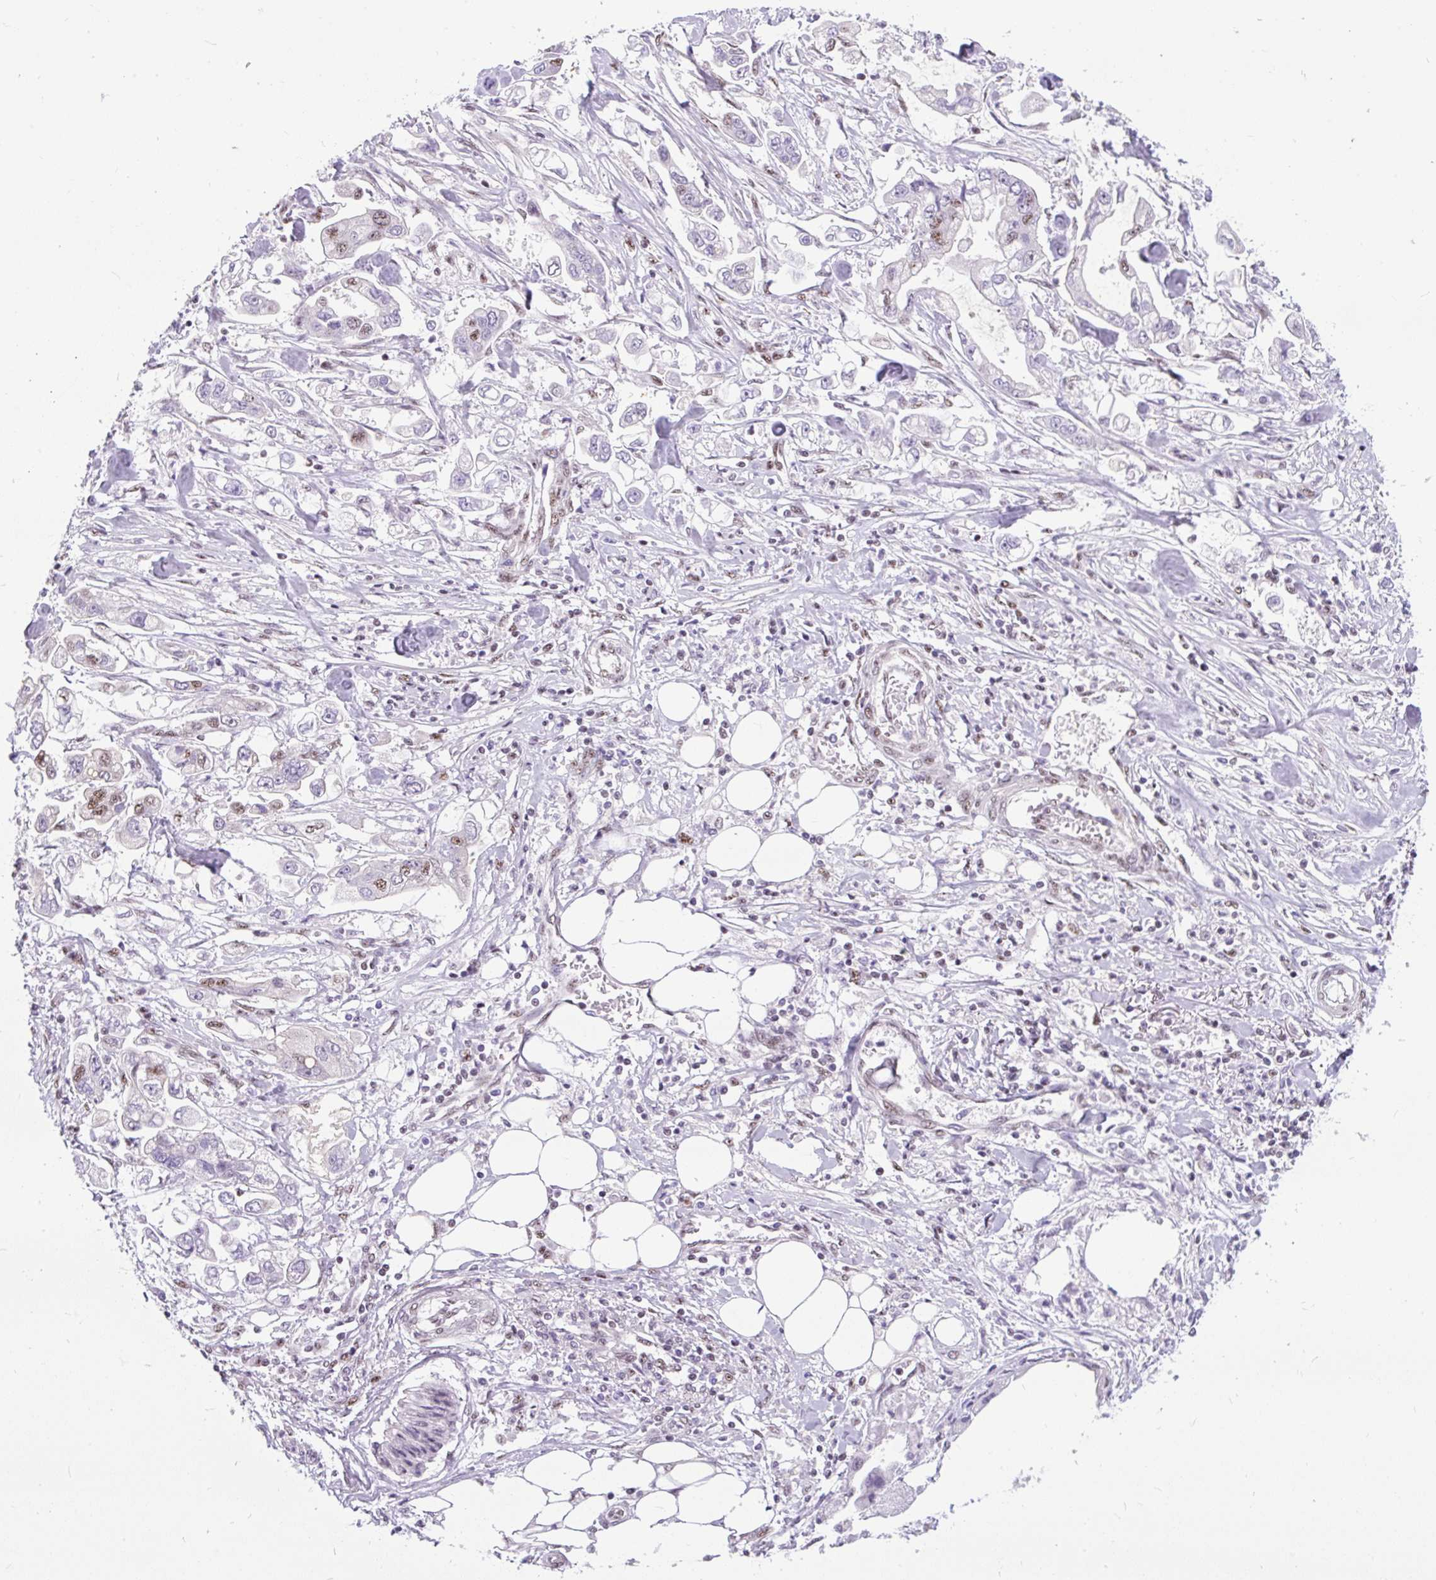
{"staining": {"intensity": "weak", "quantity": "<25%", "location": "nuclear"}, "tissue": "stomach cancer", "cell_type": "Tumor cells", "image_type": "cancer", "snomed": [{"axis": "morphology", "description": "Adenocarcinoma, NOS"}, {"axis": "topography", "description": "Stomach"}], "caption": "Micrograph shows no significant protein positivity in tumor cells of stomach cancer (adenocarcinoma).", "gene": "SMC5", "patient": {"sex": "male", "age": 62}}